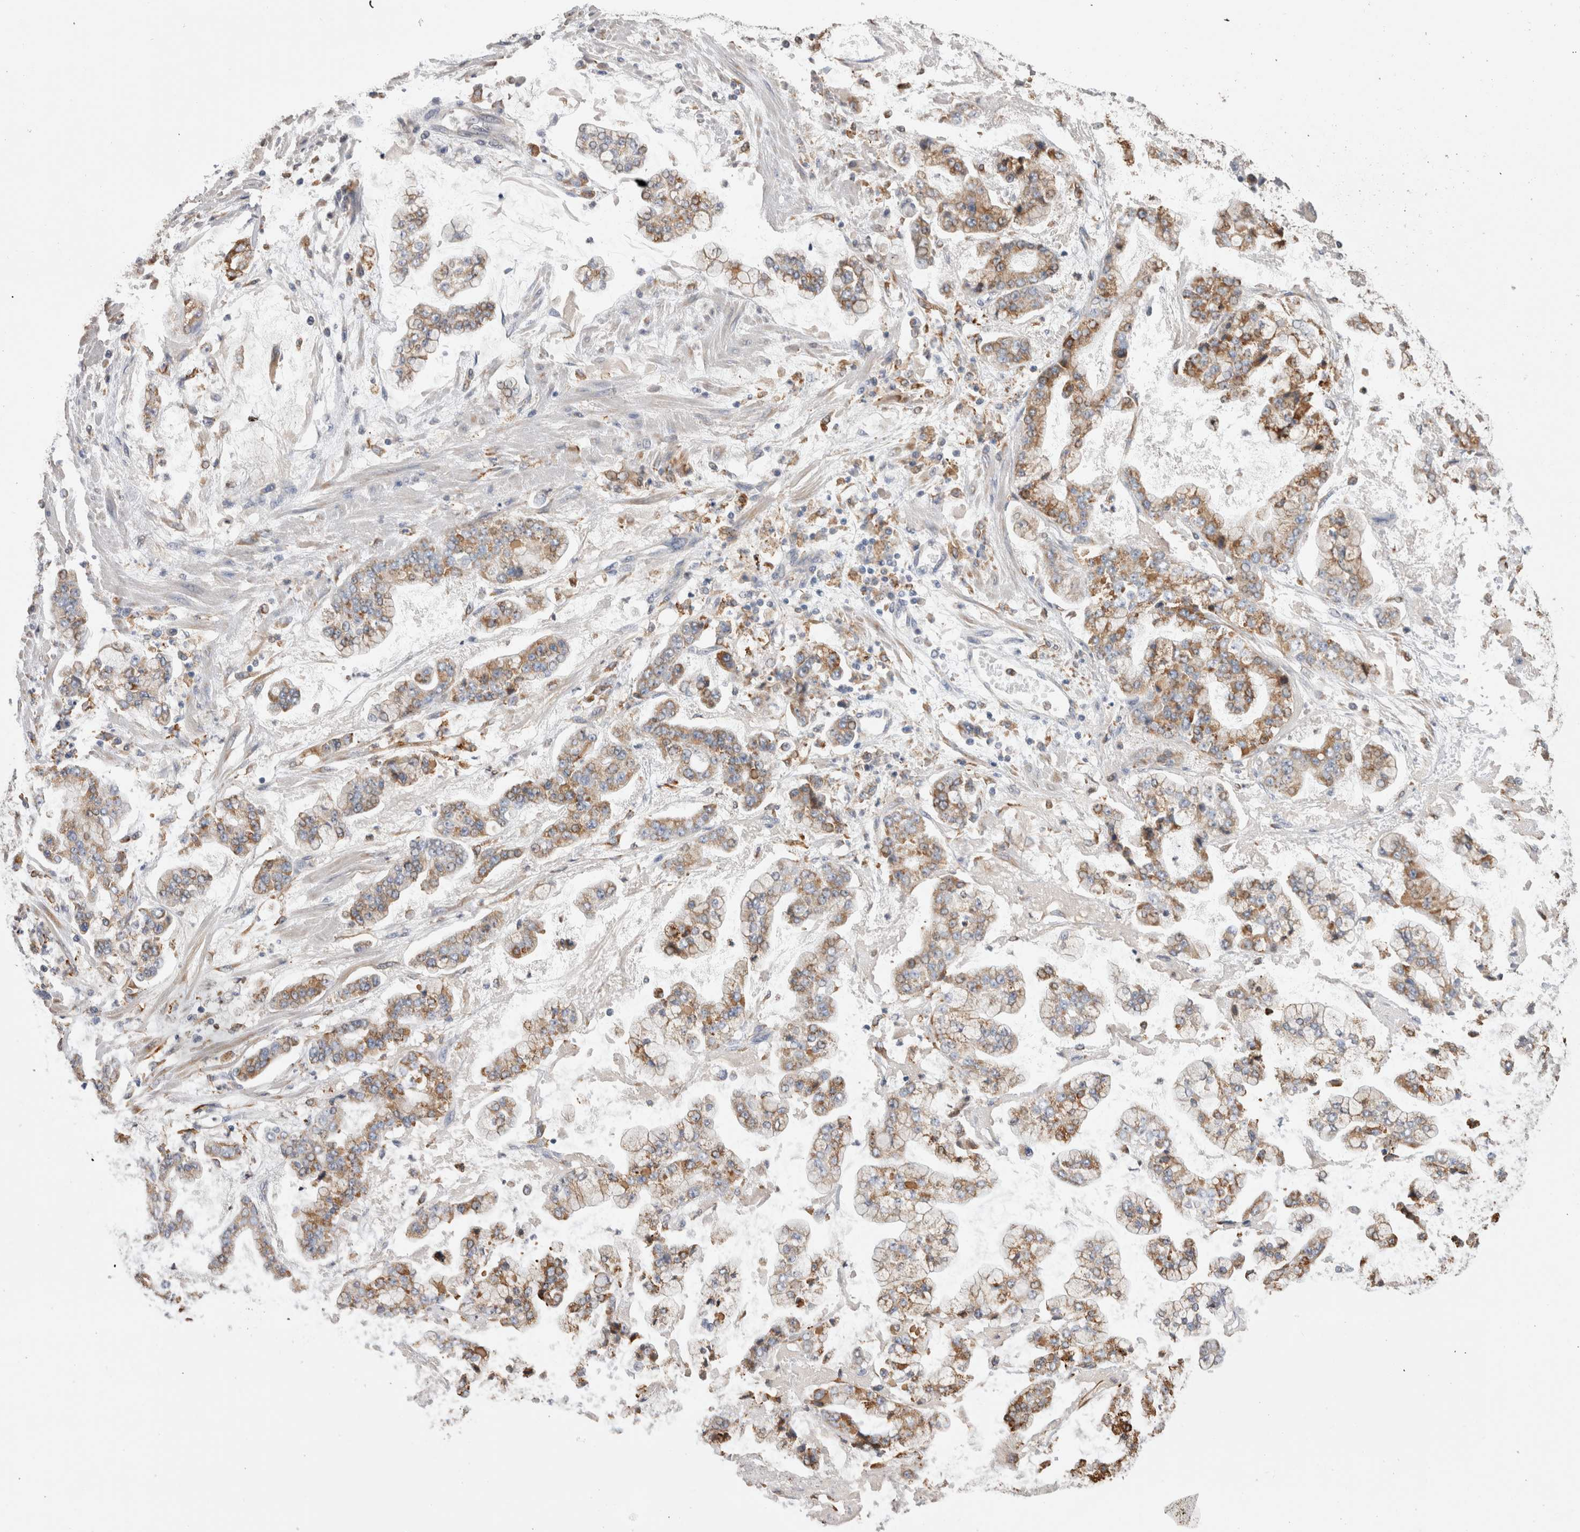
{"staining": {"intensity": "moderate", "quantity": ">75%", "location": "cytoplasmic/membranous"}, "tissue": "stomach cancer", "cell_type": "Tumor cells", "image_type": "cancer", "snomed": [{"axis": "morphology", "description": "Adenocarcinoma, NOS"}, {"axis": "topography", "description": "Stomach"}], "caption": "This is a photomicrograph of immunohistochemistry (IHC) staining of stomach adenocarcinoma, which shows moderate expression in the cytoplasmic/membranous of tumor cells.", "gene": "LRPAP1", "patient": {"sex": "male", "age": 76}}